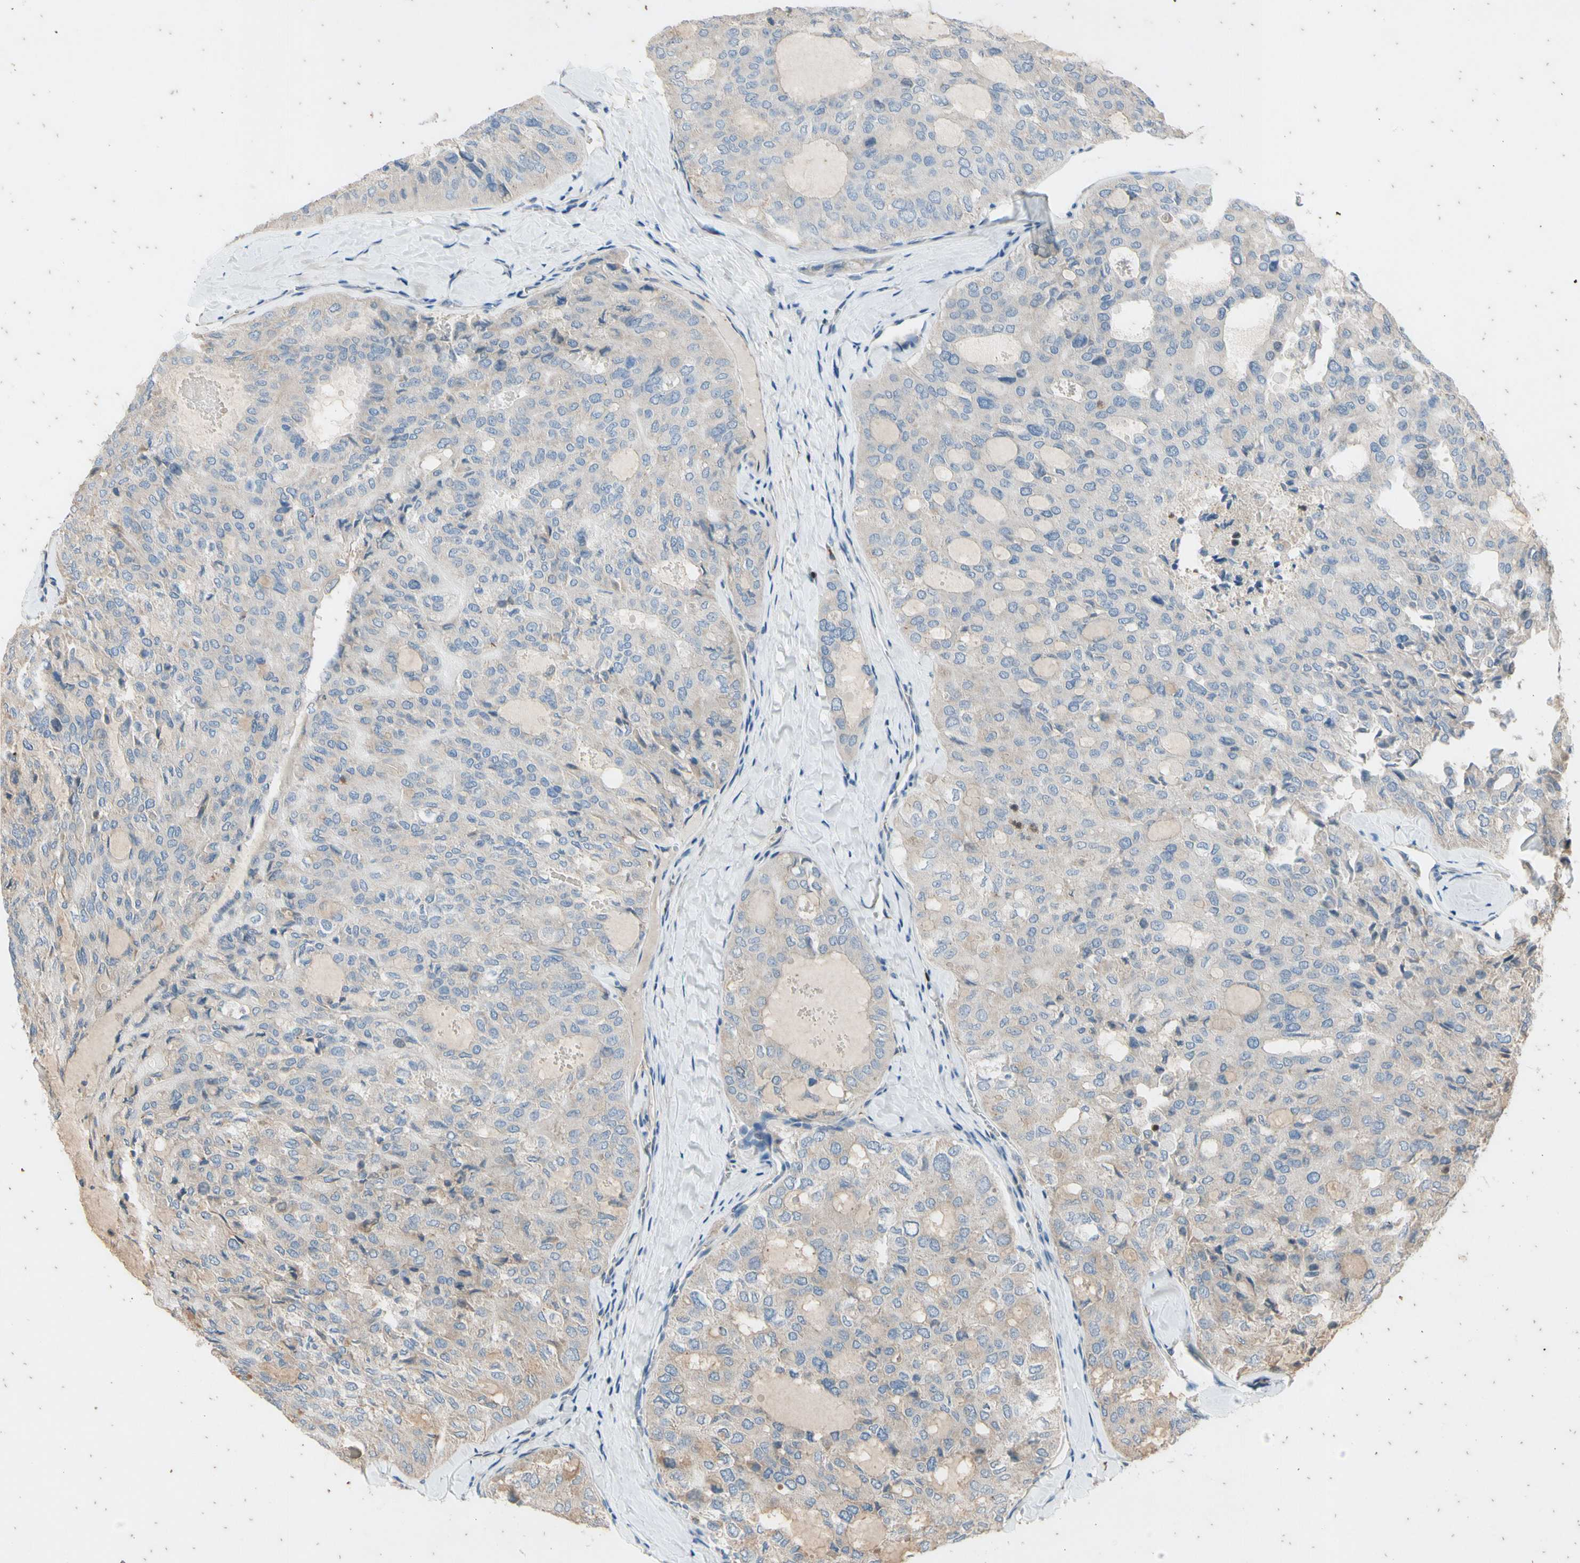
{"staining": {"intensity": "negative", "quantity": "none", "location": "none"}, "tissue": "thyroid cancer", "cell_type": "Tumor cells", "image_type": "cancer", "snomed": [{"axis": "morphology", "description": "Follicular adenoma carcinoma, NOS"}, {"axis": "topography", "description": "Thyroid gland"}], "caption": "Immunohistochemistry (IHC) photomicrograph of human follicular adenoma carcinoma (thyroid) stained for a protein (brown), which demonstrates no expression in tumor cells.", "gene": "TBX21", "patient": {"sex": "male", "age": 75}}